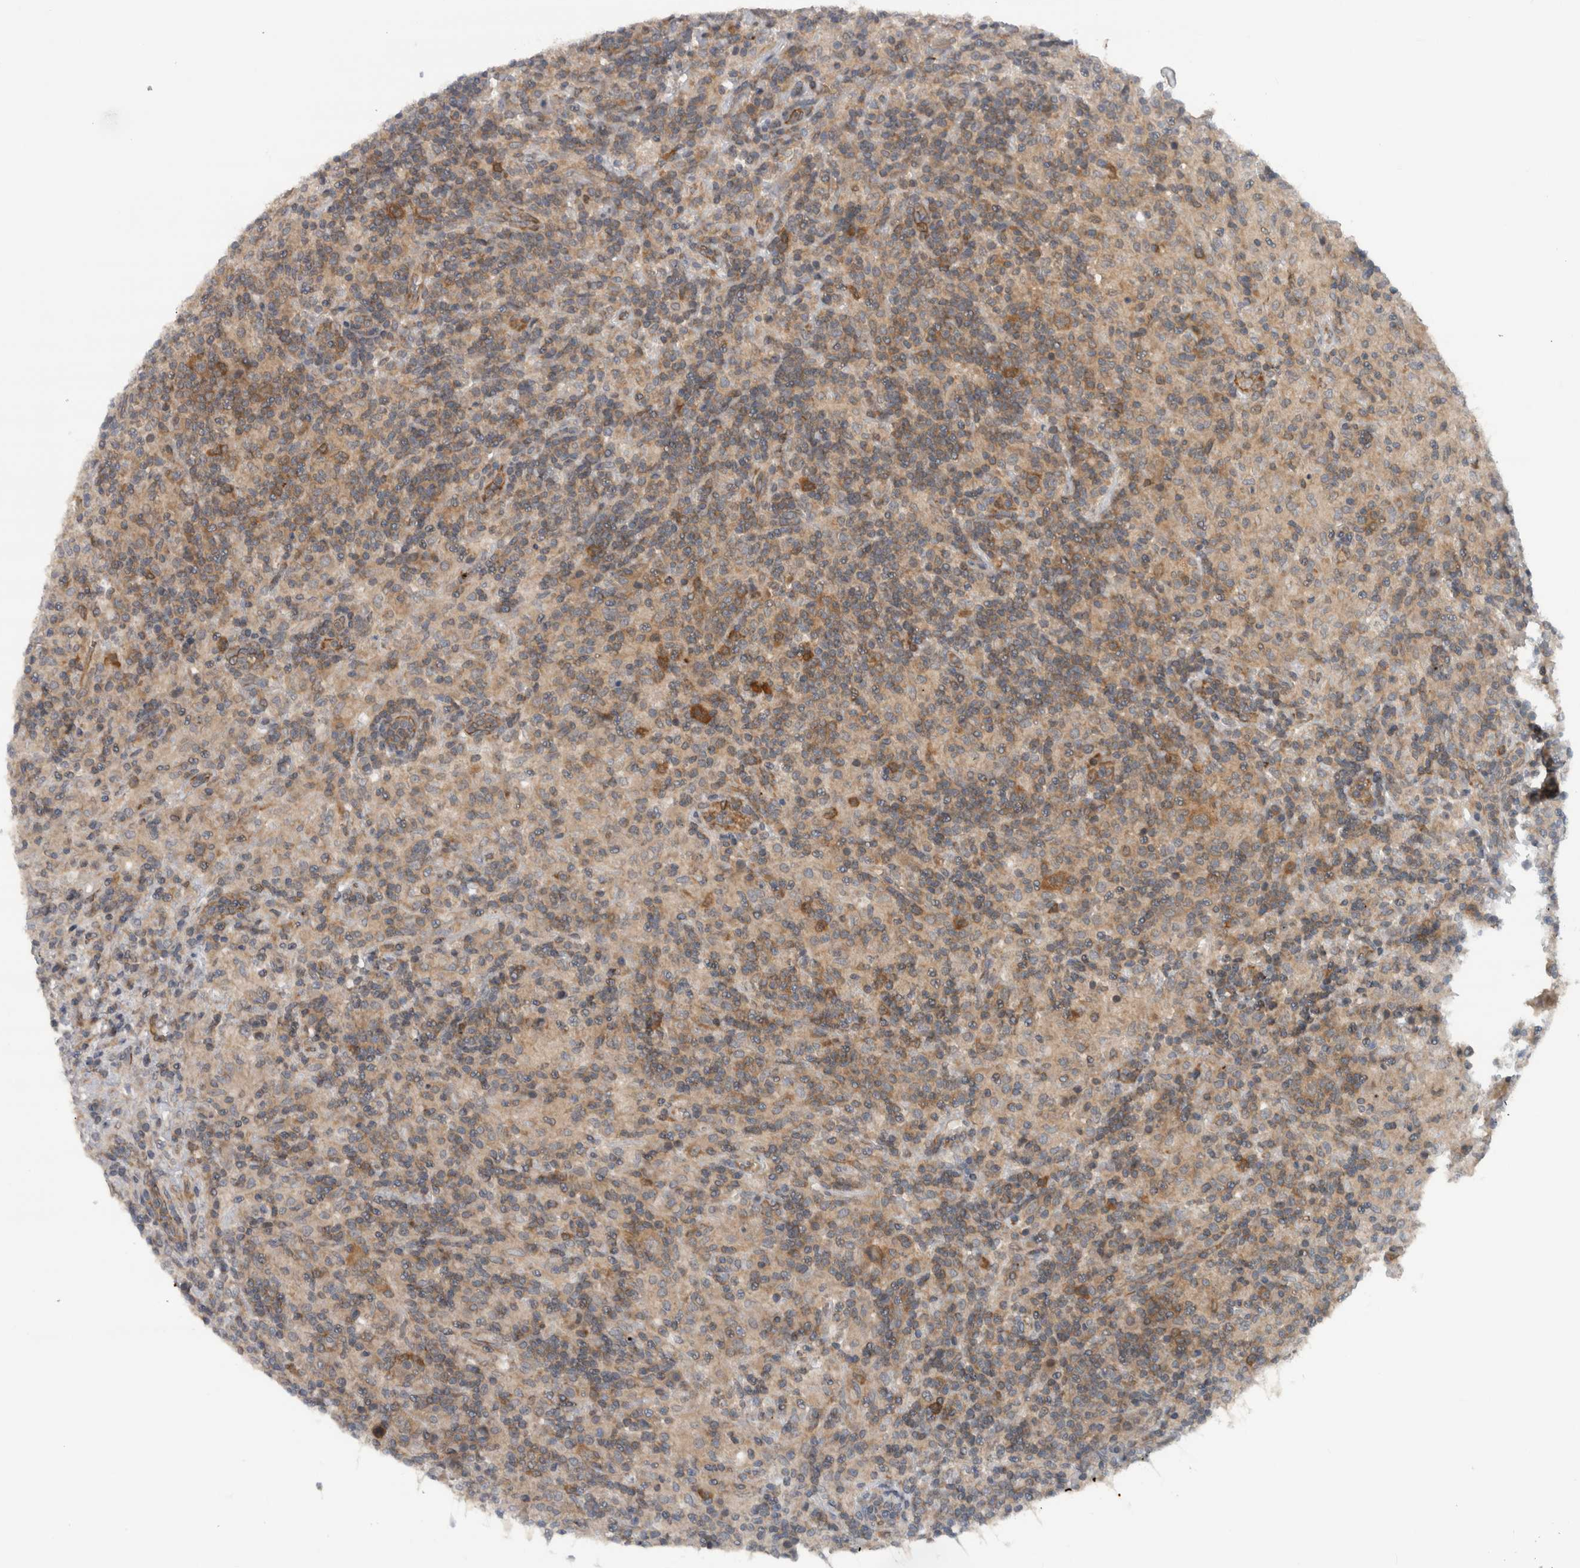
{"staining": {"intensity": "moderate", "quantity": ">75%", "location": "cytoplasmic/membranous"}, "tissue": "lymphoma", "cell_type": "Tumor cells", "image_type": "cancer", "snomed": [{"axis": "morphology", "description": "Hodgkin's disease, NOS"}, {"axis": "topography", "description": "Lymph node"}], "caption": "The histopathology image reveals immunohistochemical staining of Hodgkin's disease. There is moderate cytoplasmic/membranous staining is appreciated in approximately >75% of tumor cells.", "gene": "PDCD2", "patient": {"sex": "male", "age": 70}}